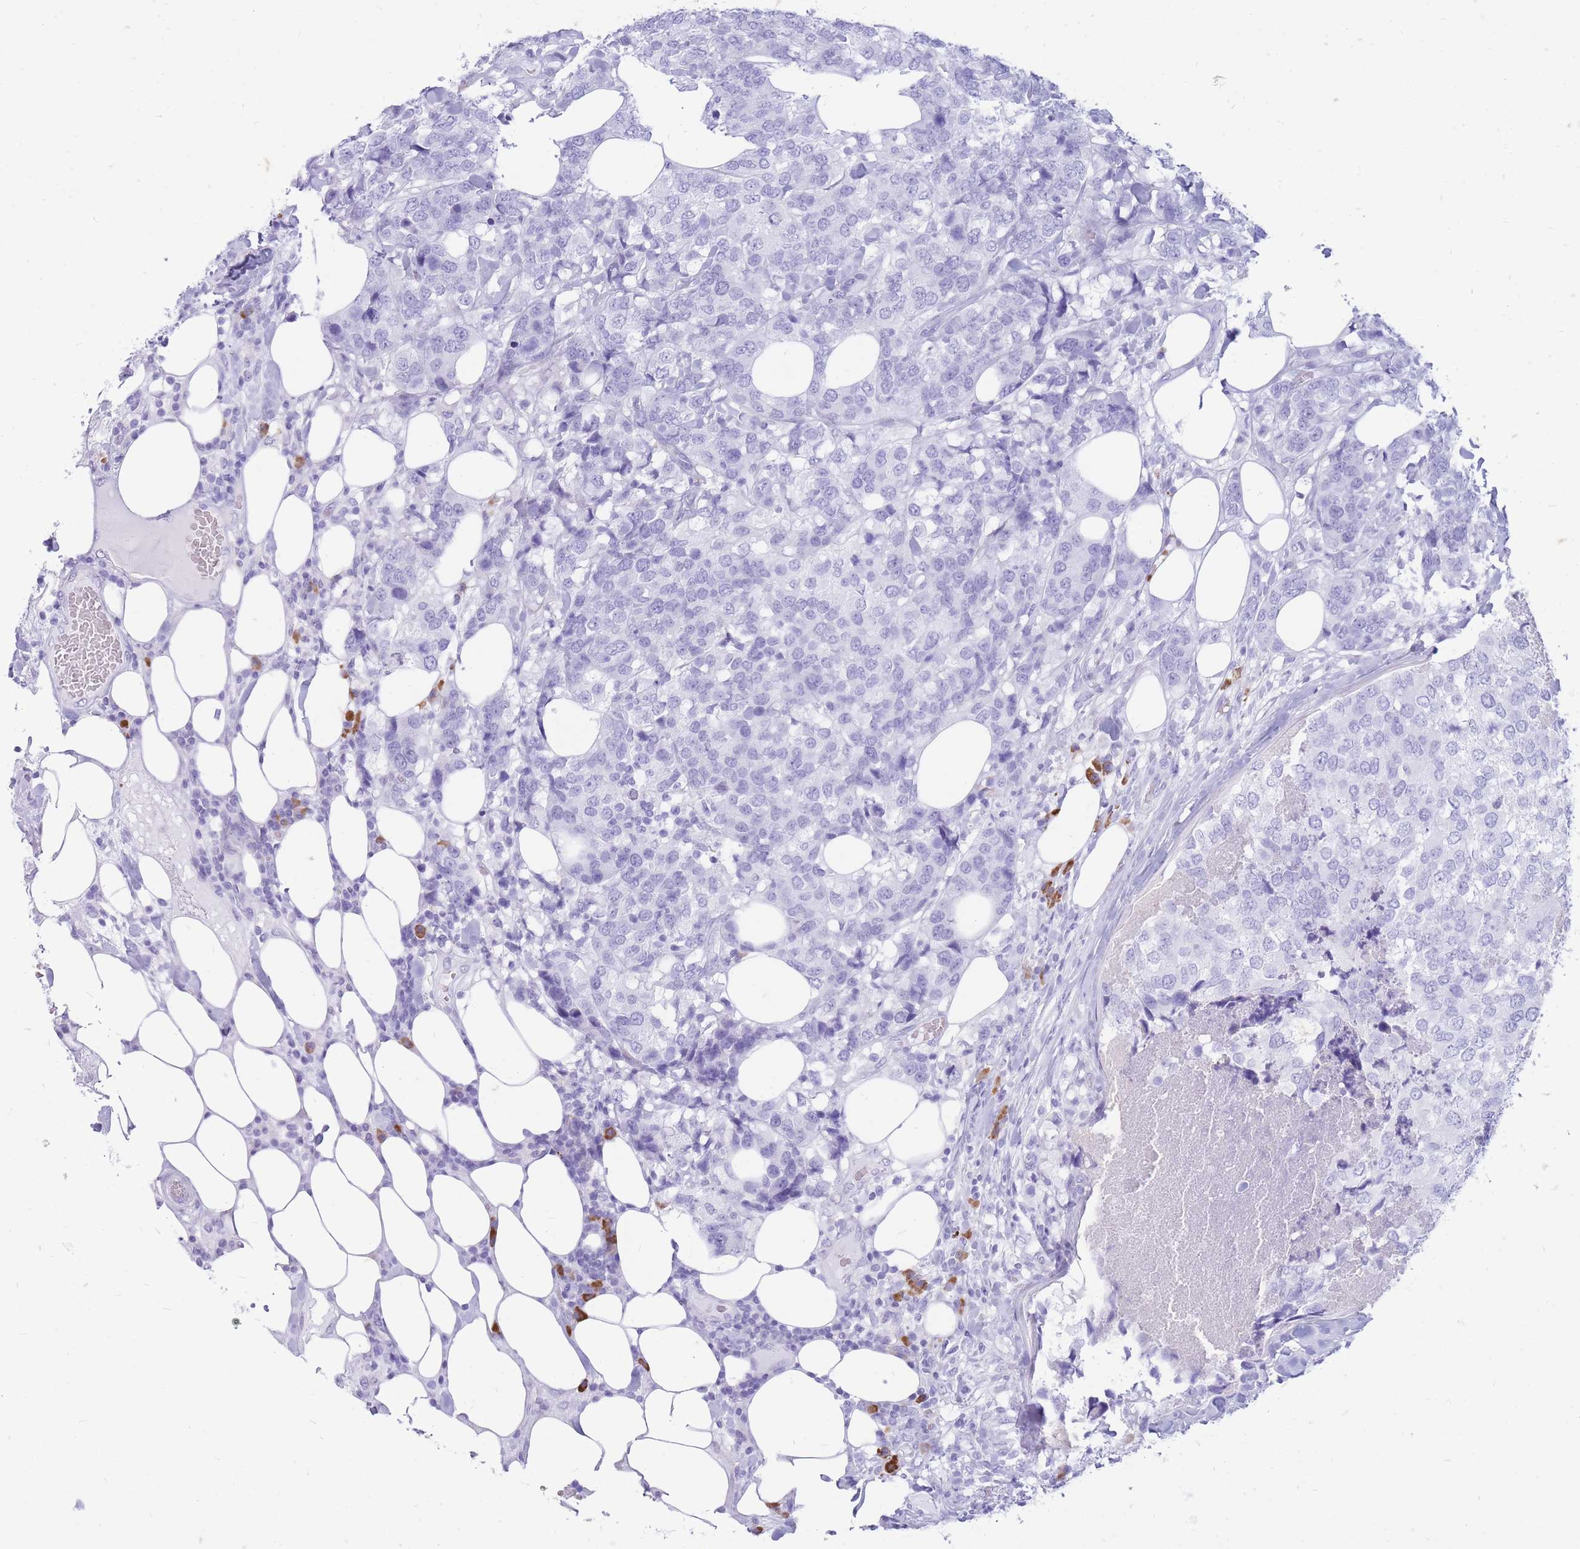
{"staining": {"intensity": "negative", "quantity": "none", "location": "none"}, "tissue": "breast cancer", "cell_type": "Tumor cells", "image_type": "cancer", "snomed": [{"axis": "morphology", "description": "Lobular carcinoma"}, {"axis": "topography", "description": "Breast"}], "caption": "Breast cancer (lobular carcinoma) stained for a protein using immunohistochemistry shows no expression tumor cells.", "gene": "ZFP37", "patient": {"sex": "female", "age": 59}}